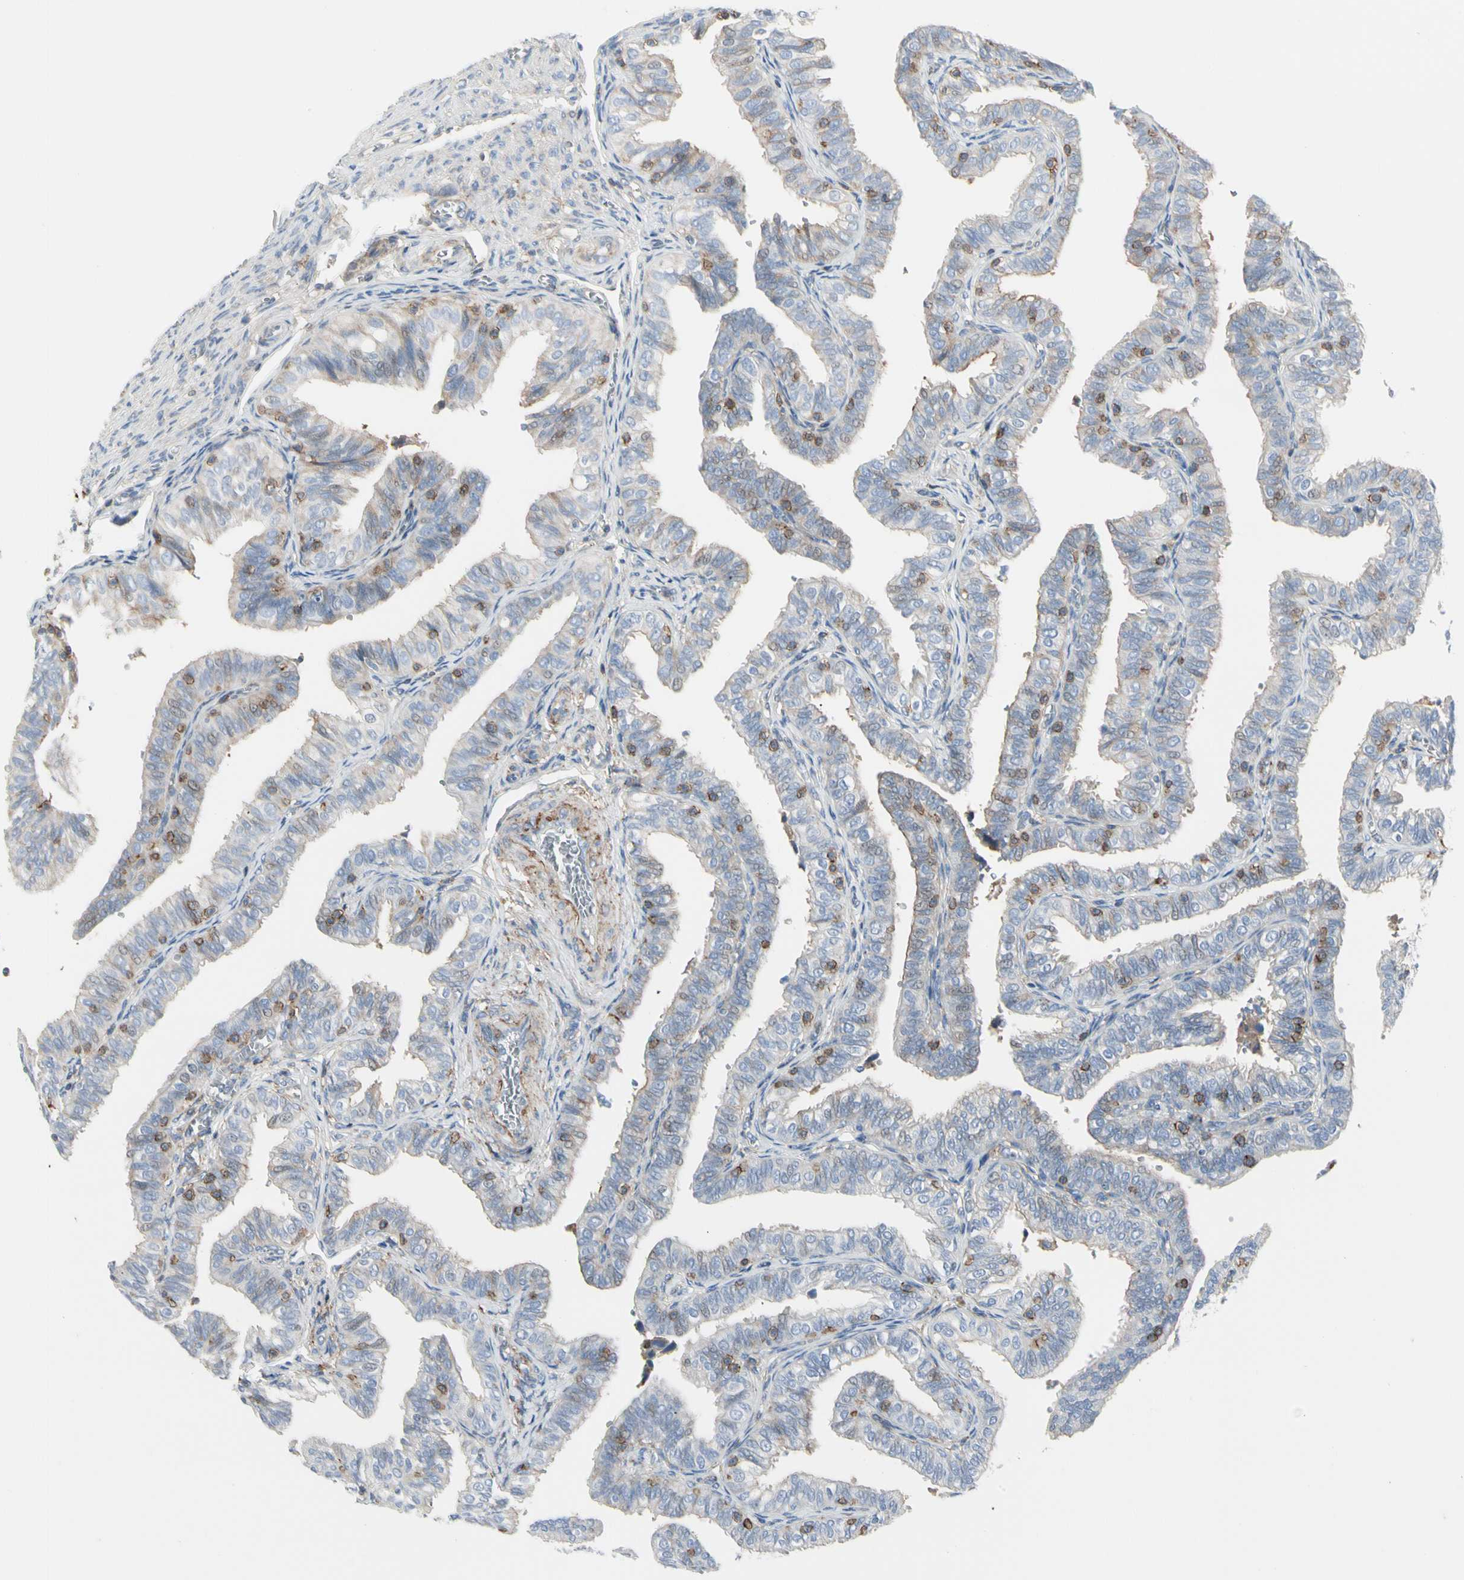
{"staining": {"intensity": "weak", "quantity": "<25%", "location": "cytoplasmic/membranous"}, "tissue": "fallopian tube", "cell_type": "Glandular cells", "image_type": "normal", "snomed": [{"axis": "morphology", "description": "Normal tissue, NOS"}, {"axis": "topography", "description": "Fallopian tube"}], "caption": "The photomicrograph exhibits no significant staining in glandular cells of fallopian tube. Brightfield microscopy of IHC stained with DAB (3,3'-diaminobenzidine) (brown) and hematoxylin (blue), captured at high magnification.", "gene": "CLEC2B", "patient": {"sex": "female", "age": 46}}